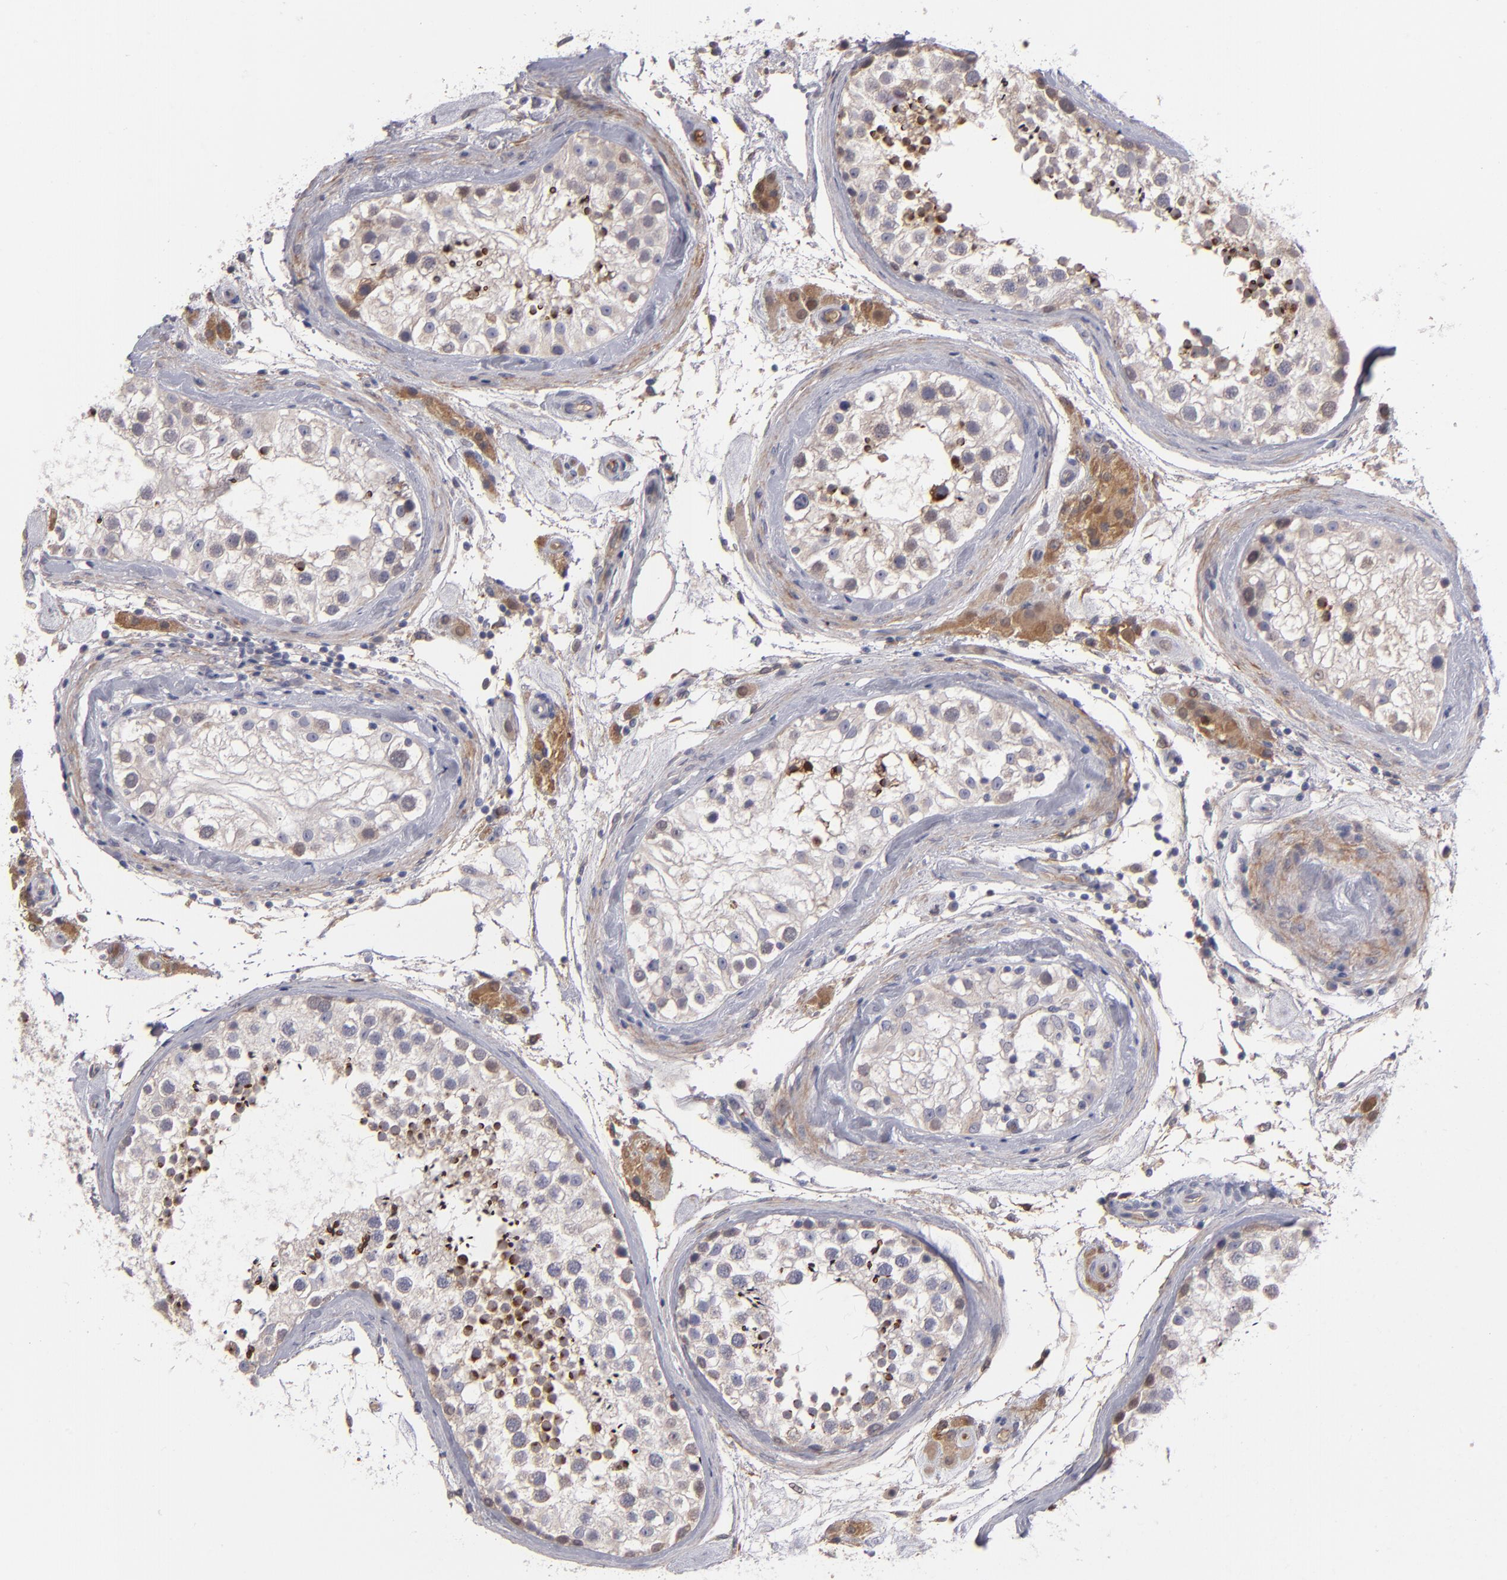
{"staining": {"intensity": "weak", "quantity": "<25%", "location": "cytoplasmic/membranous"}, "tissue": "testis", "cell_type": "Cells in seminiferous ducts", "image_type": "normal", "snomed": [{"axis": "morphology", "description": "Normal tissue, NOS"}, {"axis": "topography", "description": "Testis"}], "caption": "Immunohistochemistry micrograph of unremarkable human testis stained for a protein (brown), which demonstrates no positivity in cells in seminiferous ducts. Brightfield microscopy of immunohistochemistry (IHC) stained with DAB (3,3'-diaminobenzidine) (brown) and hematoxylin (blue), captured at high magnification.", "gene": "ITIH4", "patient": {"sex": "male", "age": 46}}